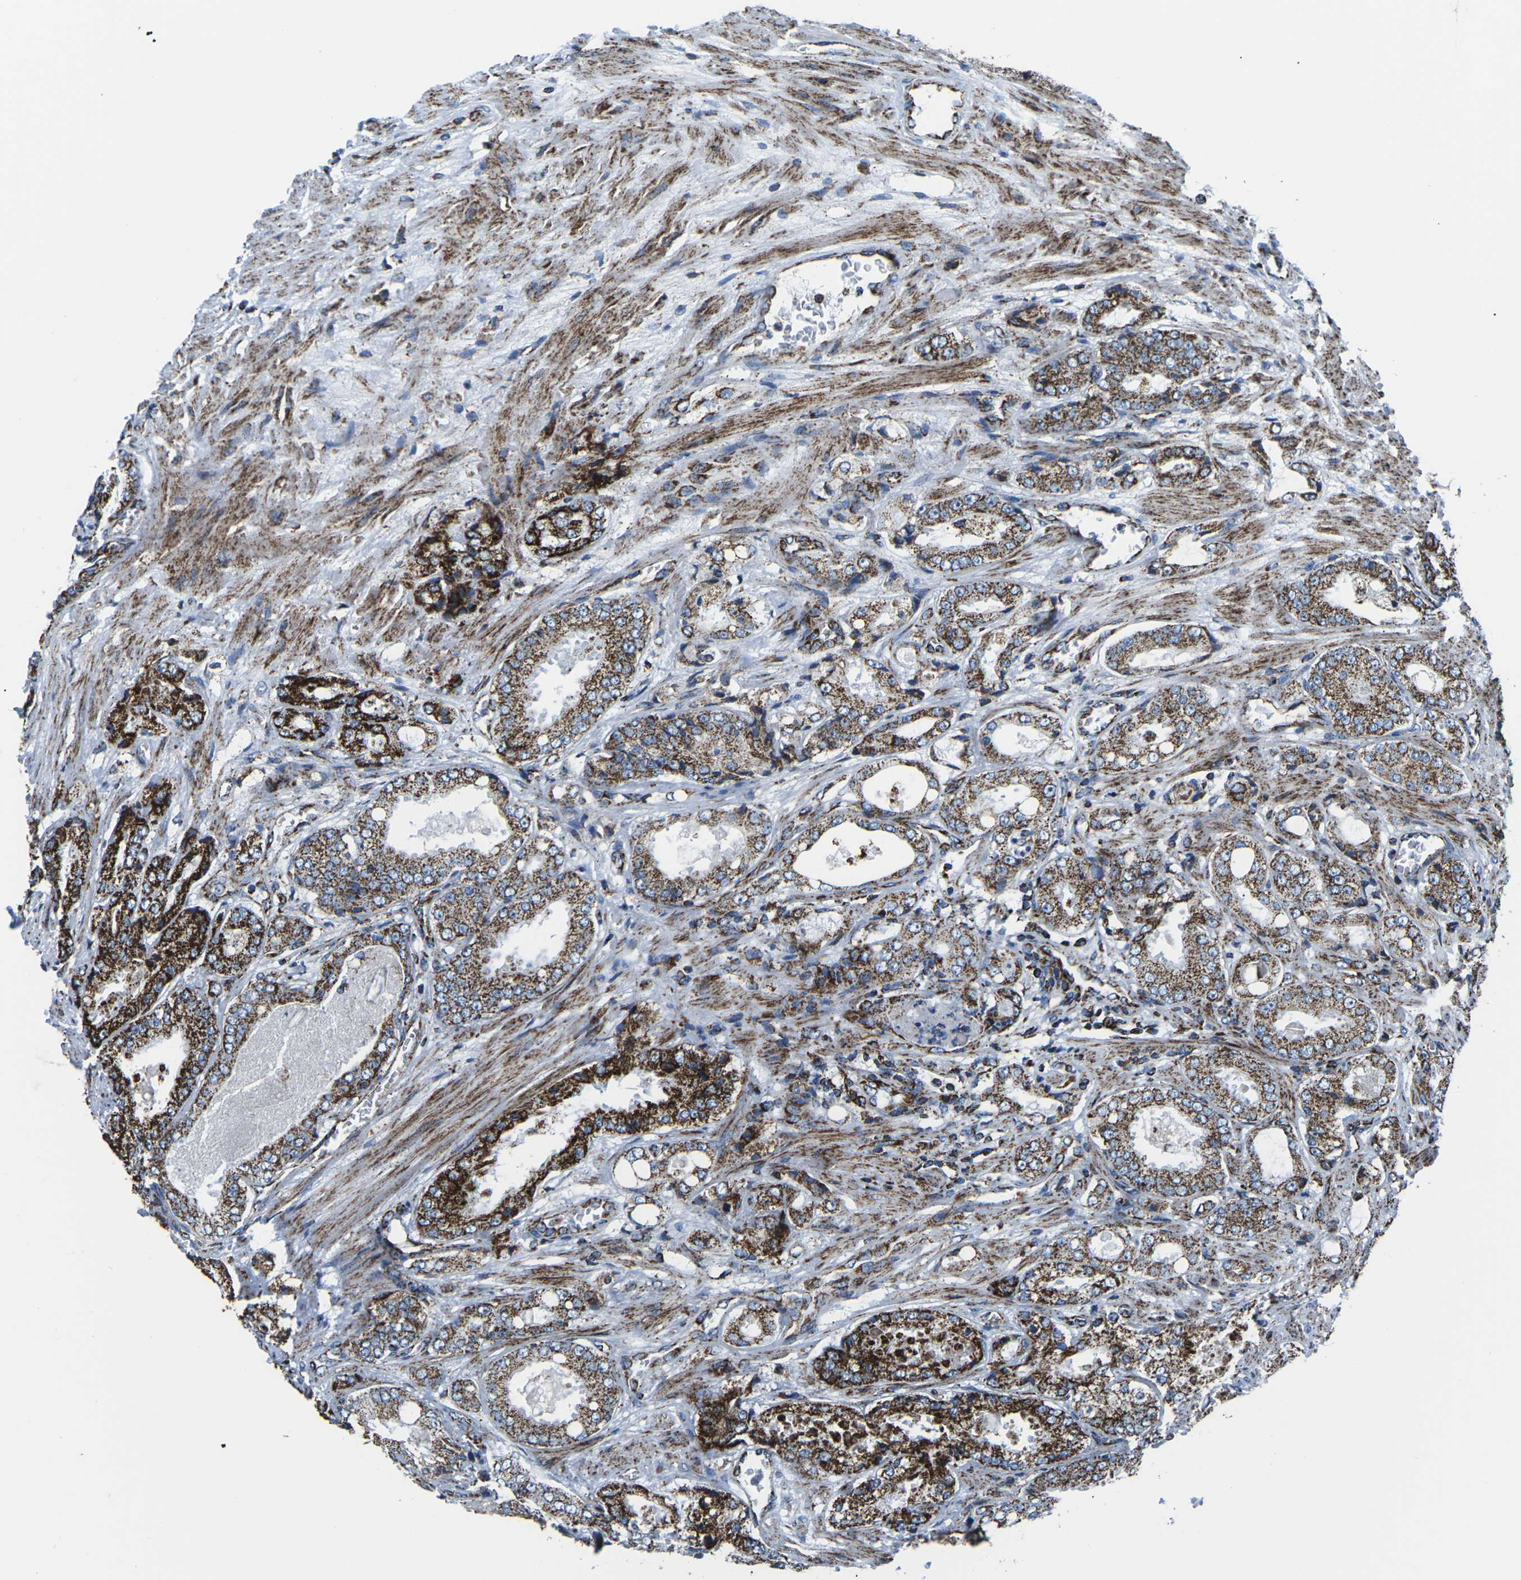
{"staining": {"intensity": "strong", "quantity": ">75%", "location": "cytoplasmic/membranous"}, "tissue": "prostate cancer", "cell_type": "Tumor cells", "image_type": "cancer", "snomed": [{"axis": "morphology", "description": "Adenocarcinoma, High grade"}, {"axis": "topography", "description": "Prostate"}], "caption": "There is high levels of strong cytoplasmic/membranous staining in tumor cells of prostate high-grade adenocarcinoma, as demonstrated by immunohistochemical staining (brown color).", "gene": "MT-CO2", "patient": {"sex": "male", "age": 65}}